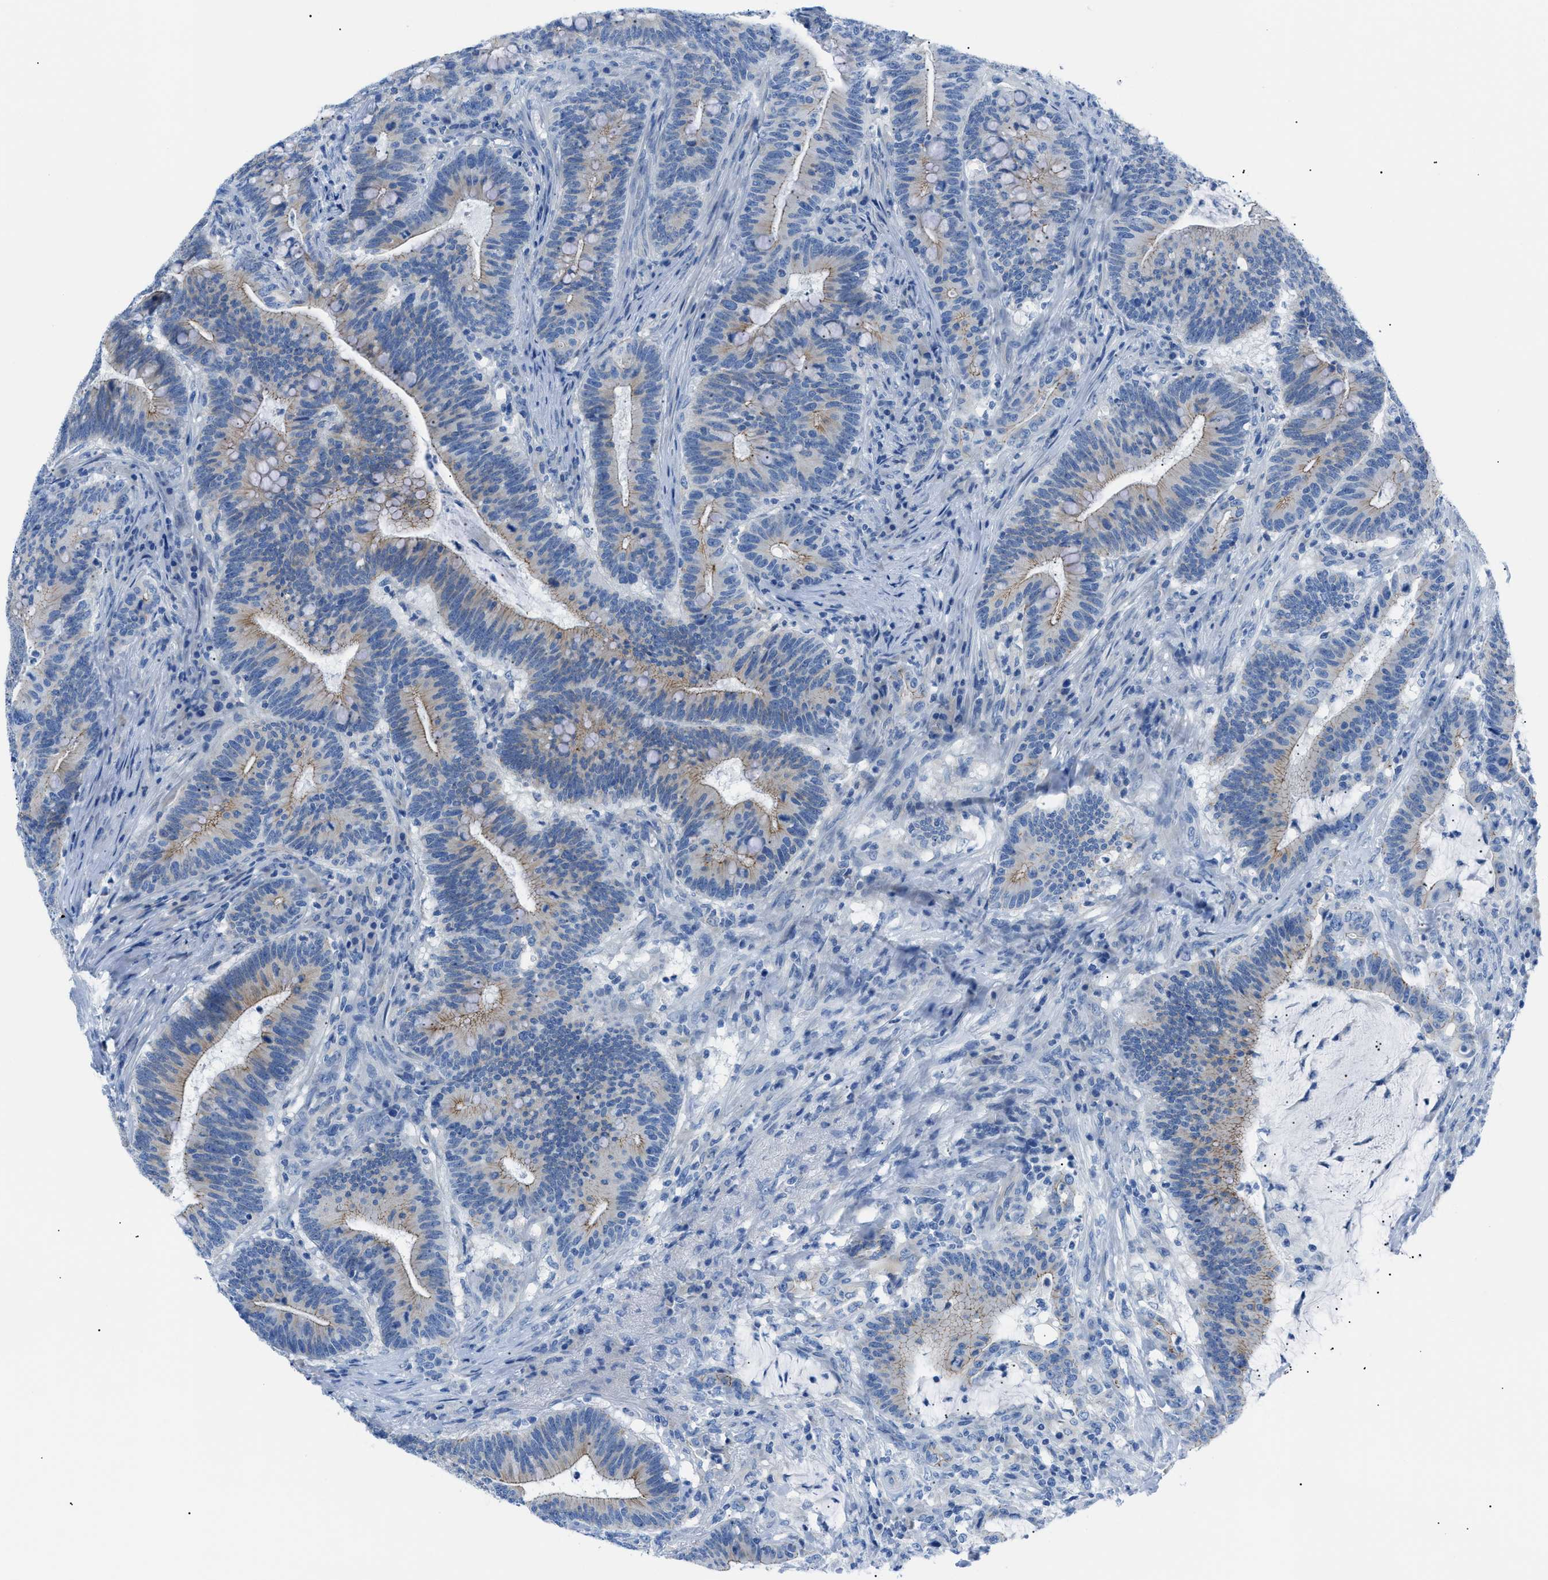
{"staining": {"intensity": "weak", "quantity": "25%-75%", "location": "cytoplasmic/membranous"}, "tissue": "colorectal cancer", "cell_type": "Tumor cells", "image_type": "cancer", "snomed": [{"axis": "morphology", "description": "Normal tissue, NOS"}, {"axis": "morphology", "description": "Adenocarcinoma, NOS"}, {"axis": "topography", "description": "Colon"}], "caption": "Immunohistochemical staining of human colorectal cancer reveals low levels of weak cytoplasmic/membranous expression in approximately 25%-75% of tumor cells.", "gene": "ZDHHC24", "patient": {"sex": "female", "age": 66}}